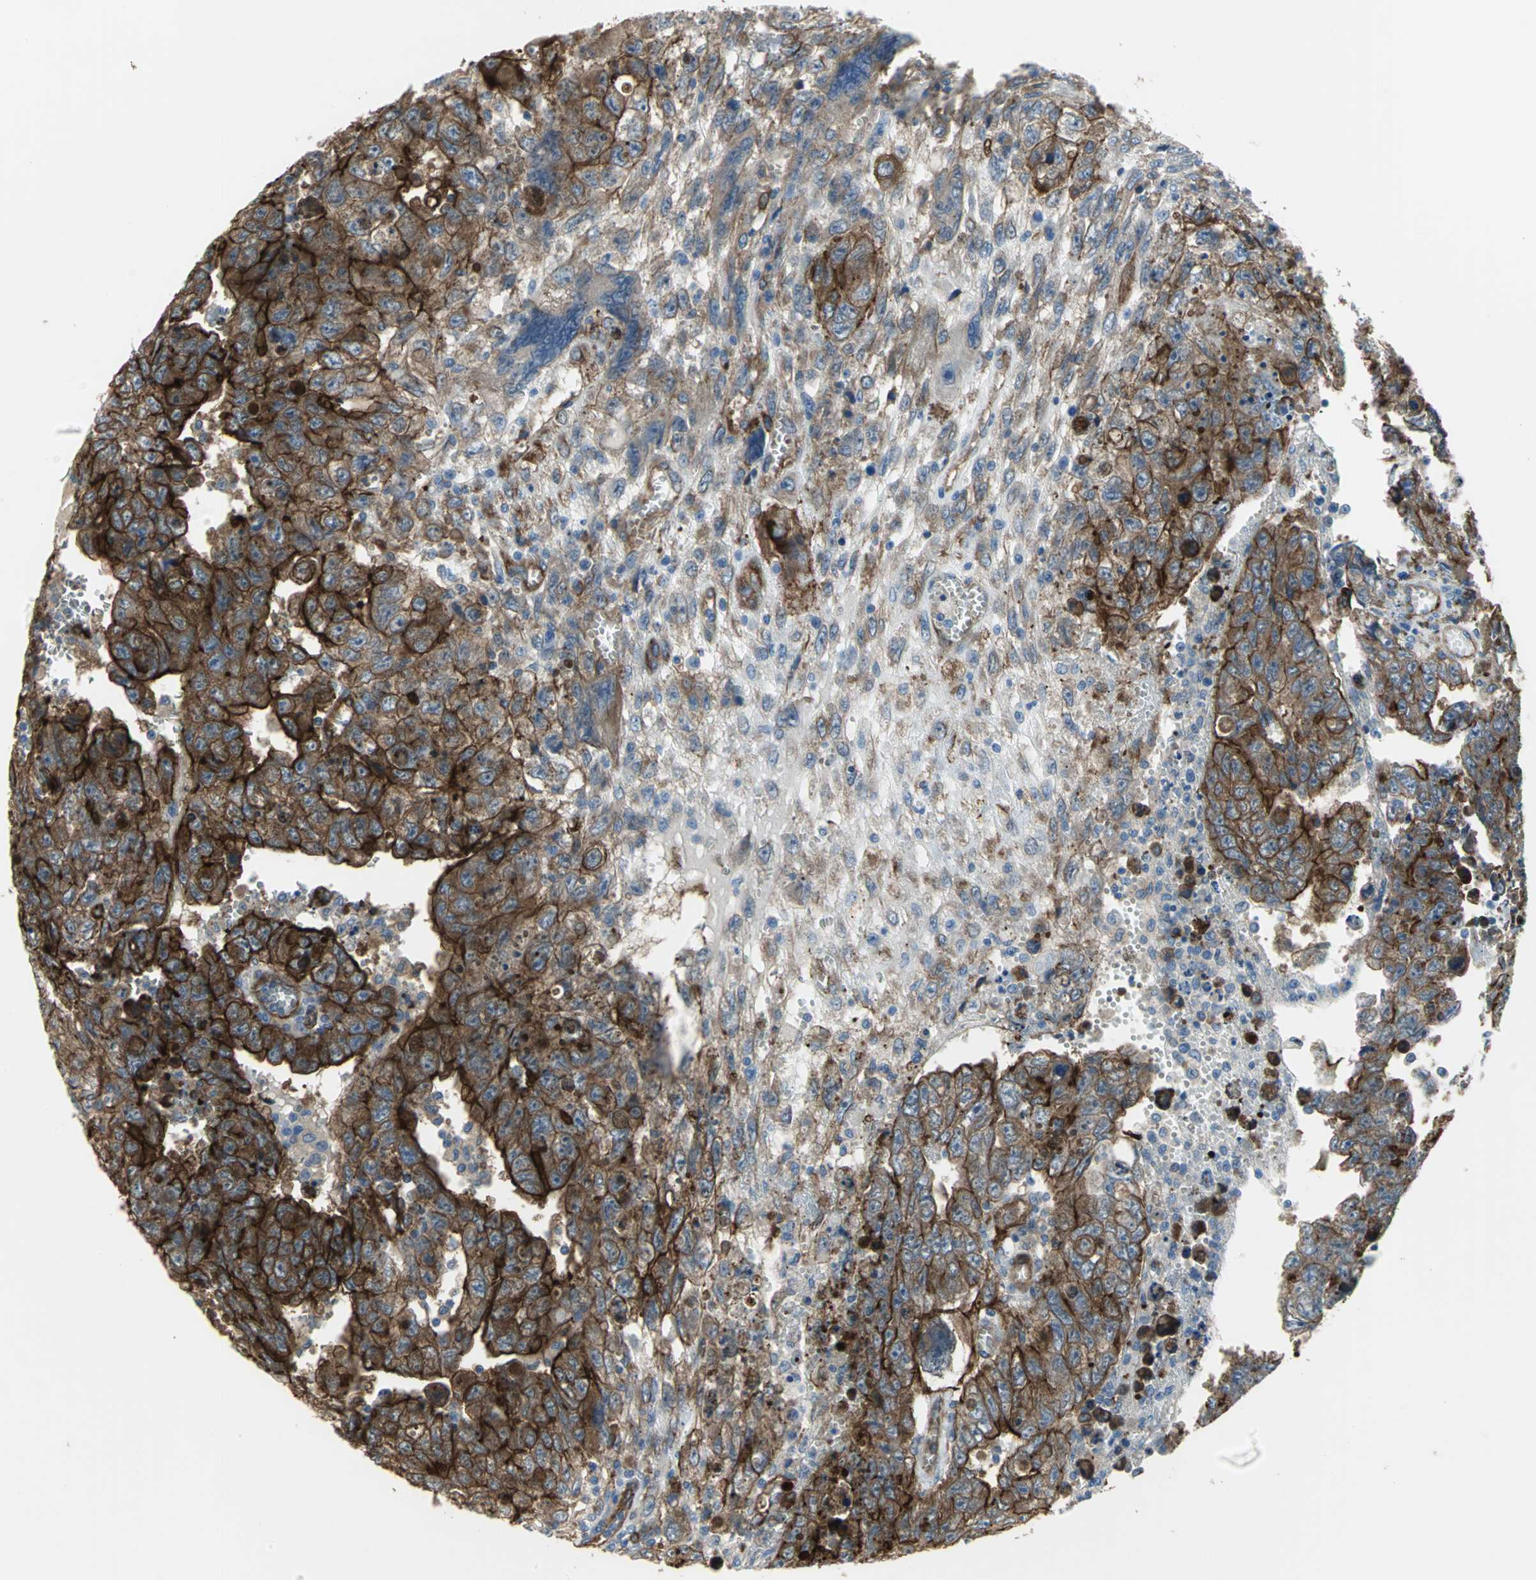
{"staining": {"intensity": "strong", "quantity": ">75%", "location": "cytoplasmic/membranous"}, "tissue": "testis cancer", "cell_type": "Tumor cells", "image_type": "cancer", "snomed": [{"axis": "morphology", "description": "Carcinoma, Embryonal, NOS"}, {"axis": "topography", "description": "Testis"}], "caption": "Testis cancer (embryonal carcinoma) tissue exhibits strong cytoplasmic/membranous staining in about >75% of tumor cells", "gene": "FLNB", "patient": {"sex": "male", "age": 28}}